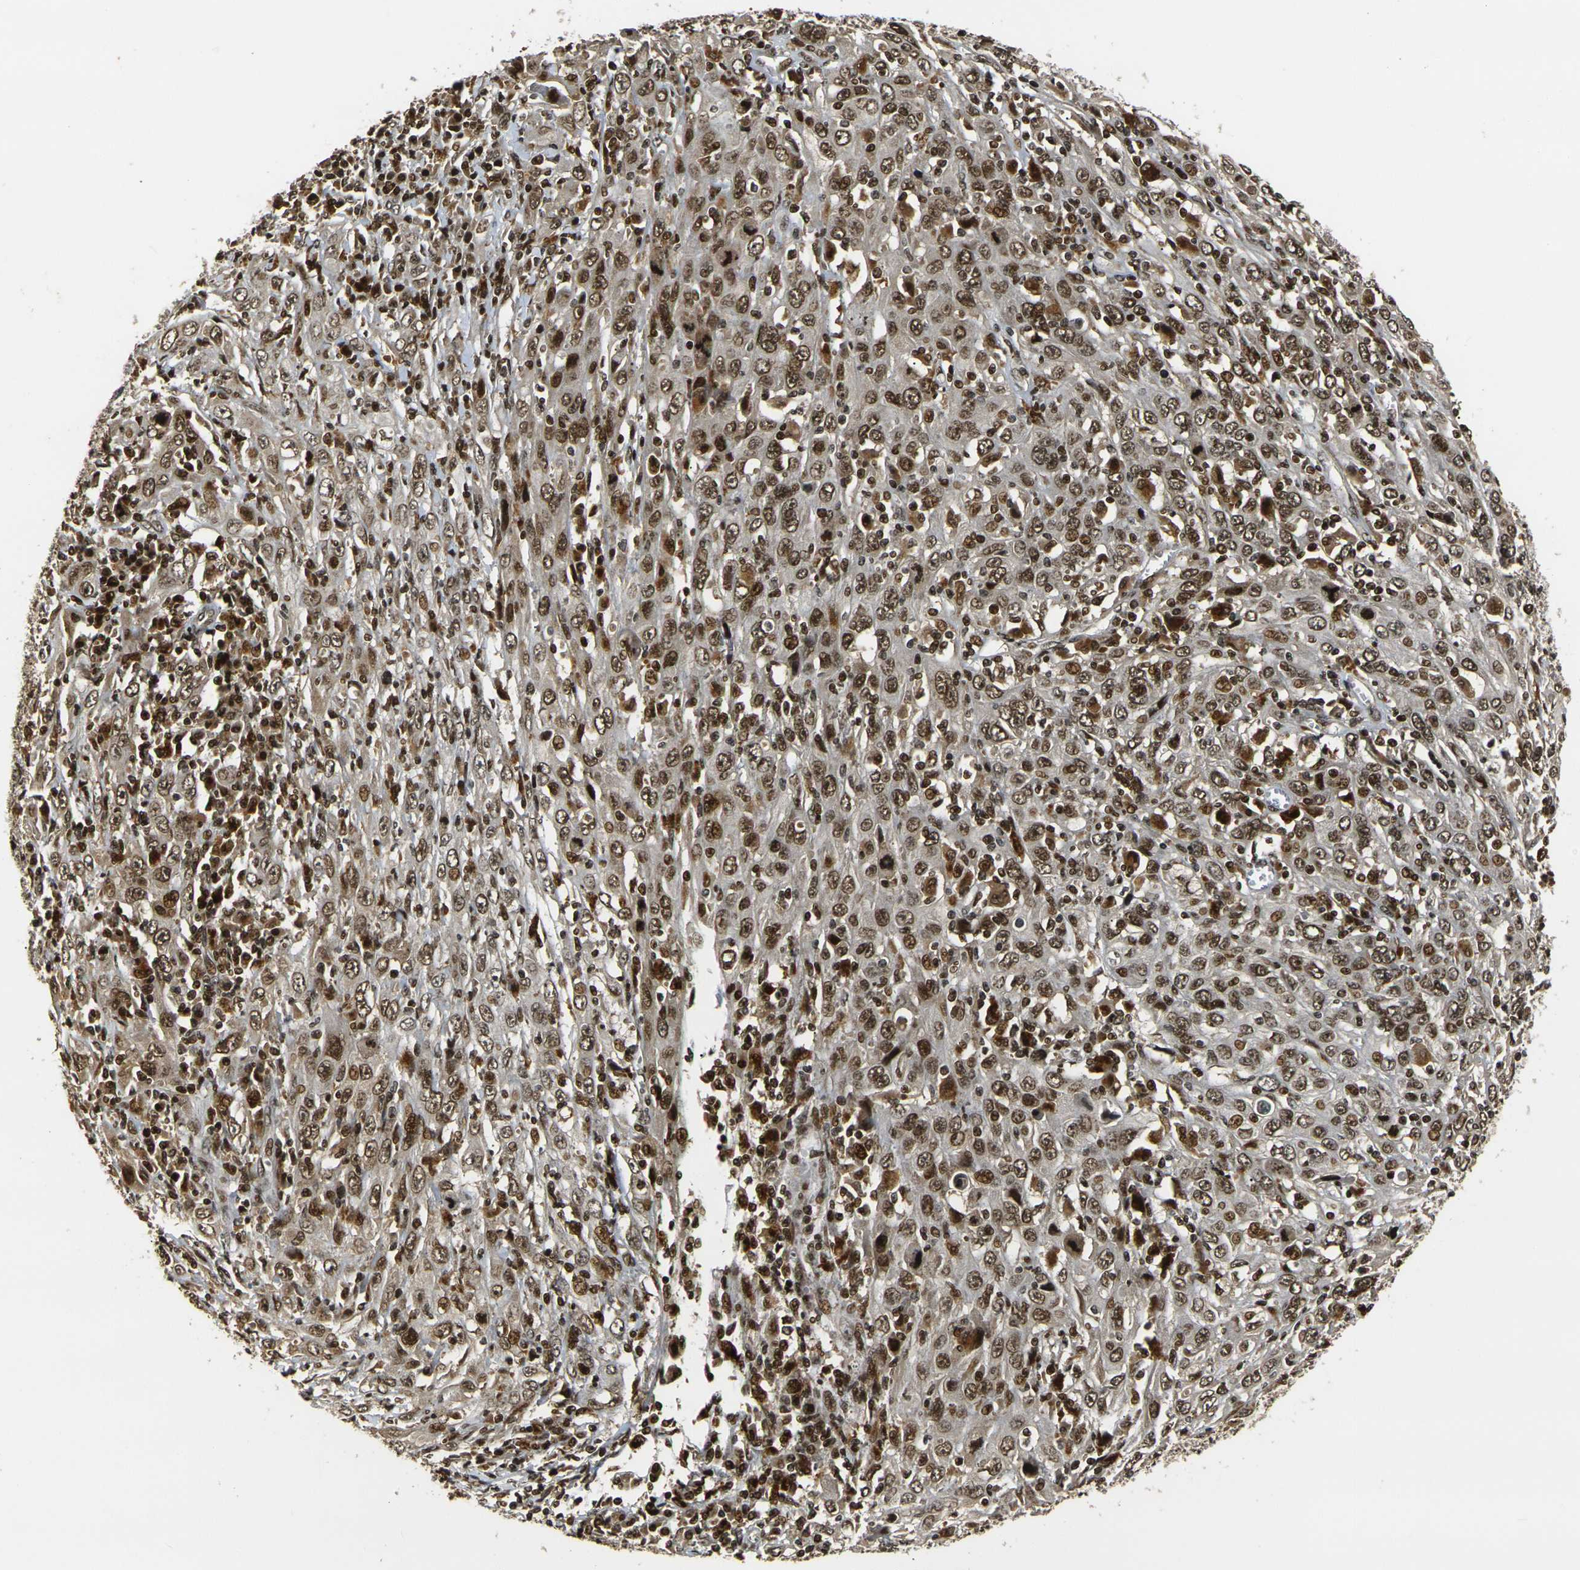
{"staining": {"intensity": "moderate", "quantity": ">75%", "location": "cytoplasmic/membranous,nuclear"}, "tissue": "cervical cancer", "cell_type": "Tumor cells", "image_type": "cancer", "snomed": [{"axis": "morphology", "description": "Squamous cell carcinoma, NOS"}, {"axis": "topography", "description": "Cervix"}], "caption": "This micrograph demonstrates squamous cell carcinoma (cervical) stained with immunohistochemistry to label a protein in brown. The cytoplasmic/membranous and nuclear of tumor cells show moderate positivity for the protein. Nuclei are counter-stained blue.", "gene": "ACTL6A", "patient": {"sex": "female", "age": 46}}